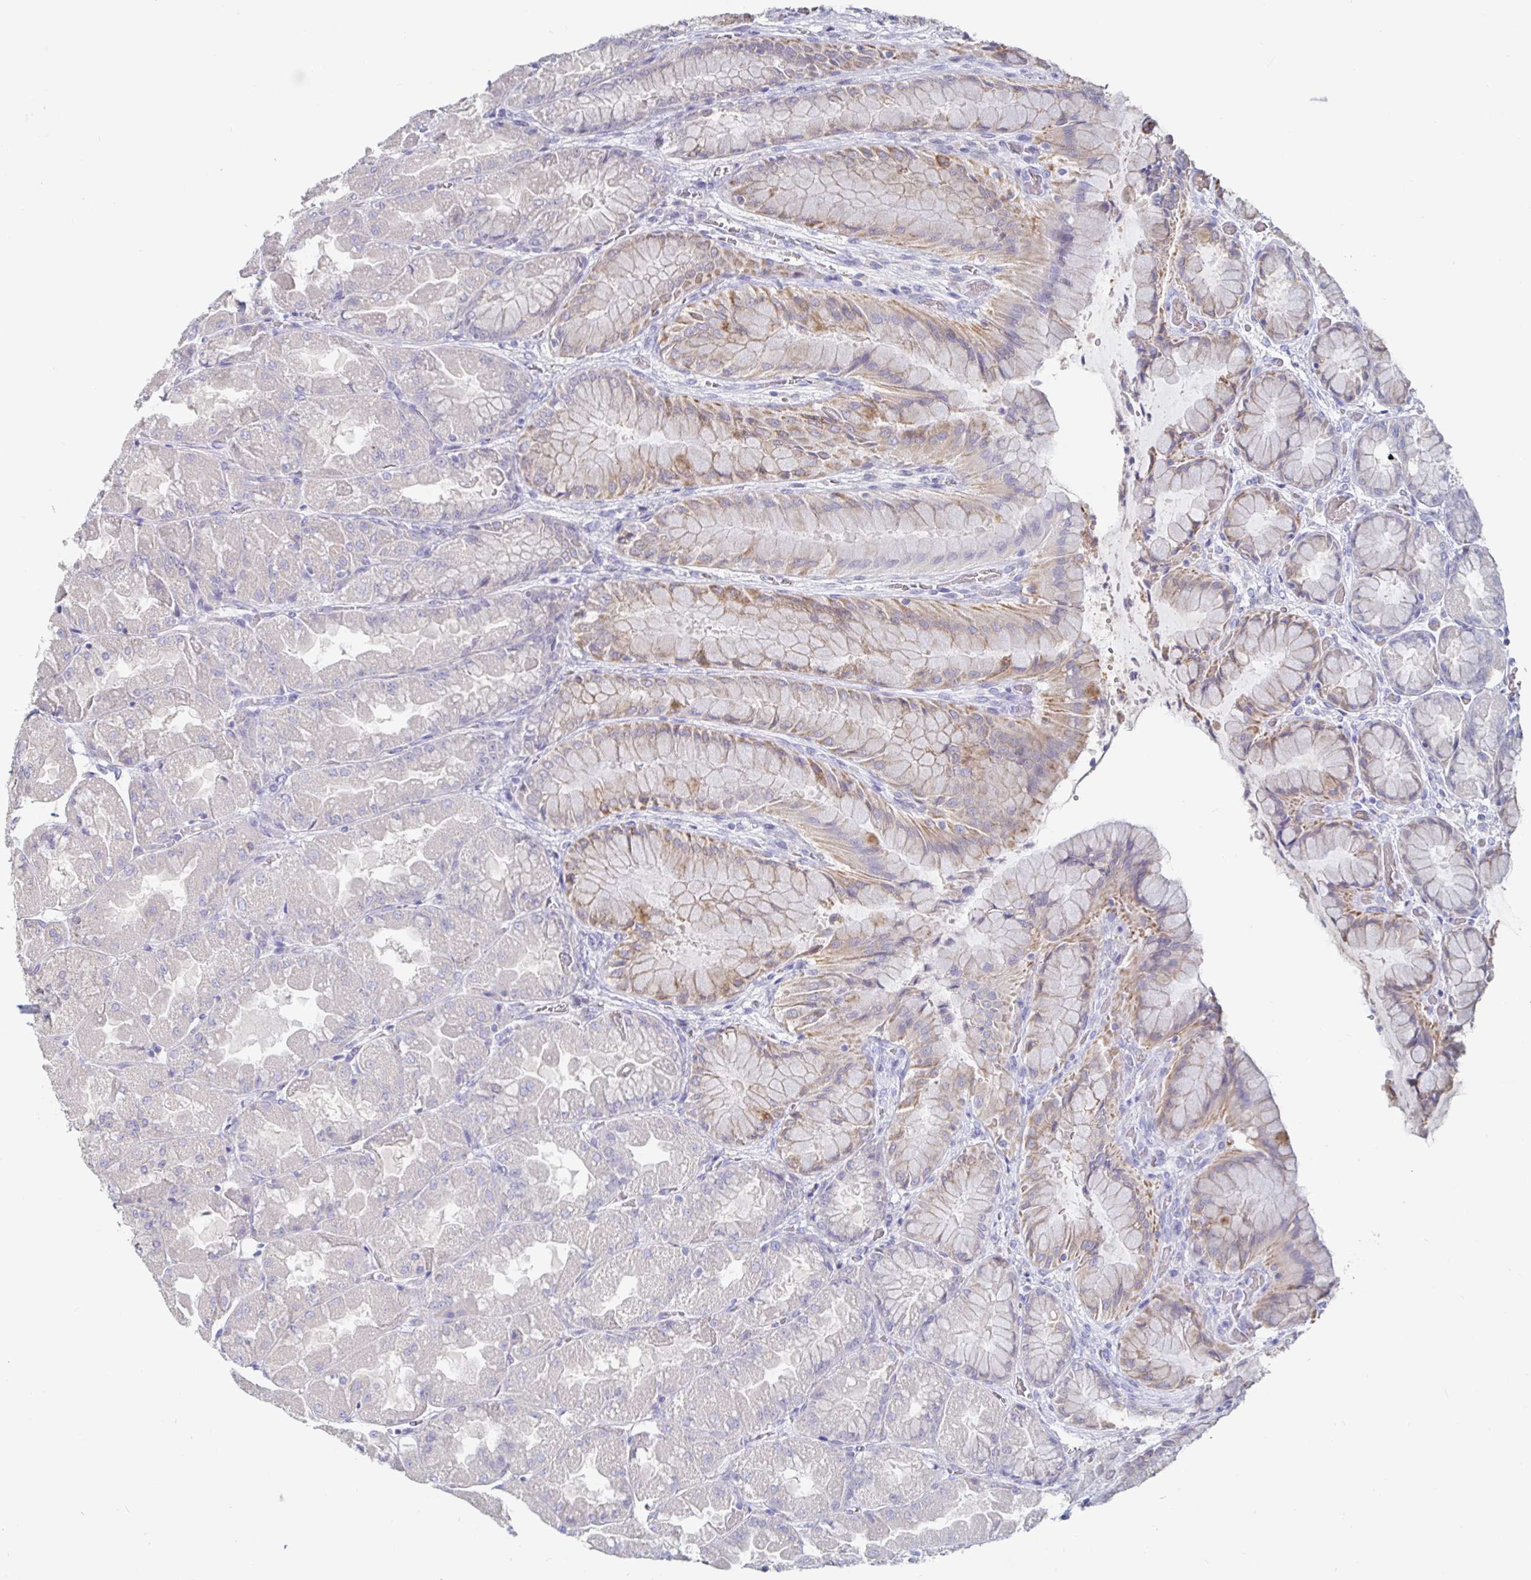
{"staining": {"intensity": "weak", "quantity": "25%-75%", "location": "cytoplasmic/membranous"}, "tissue": "stomach", "cell_type": "Glandular cells", "image_type": "normal", "snomed": [{"axis": "morphology", "description": "Normal tissue, NOS"}, {"axis": "topography", "description": "Stomach"}], "caption": "A low amount of weak cytoplasmic/membranous expression is identified in approximately 25%-75% of glandular cells in normal stomach. (brown staining indicates protein expression, while blue staining denotes nuclei).", "gene": "SPPL3", "patient": {"sex": "female", "age": 61}}